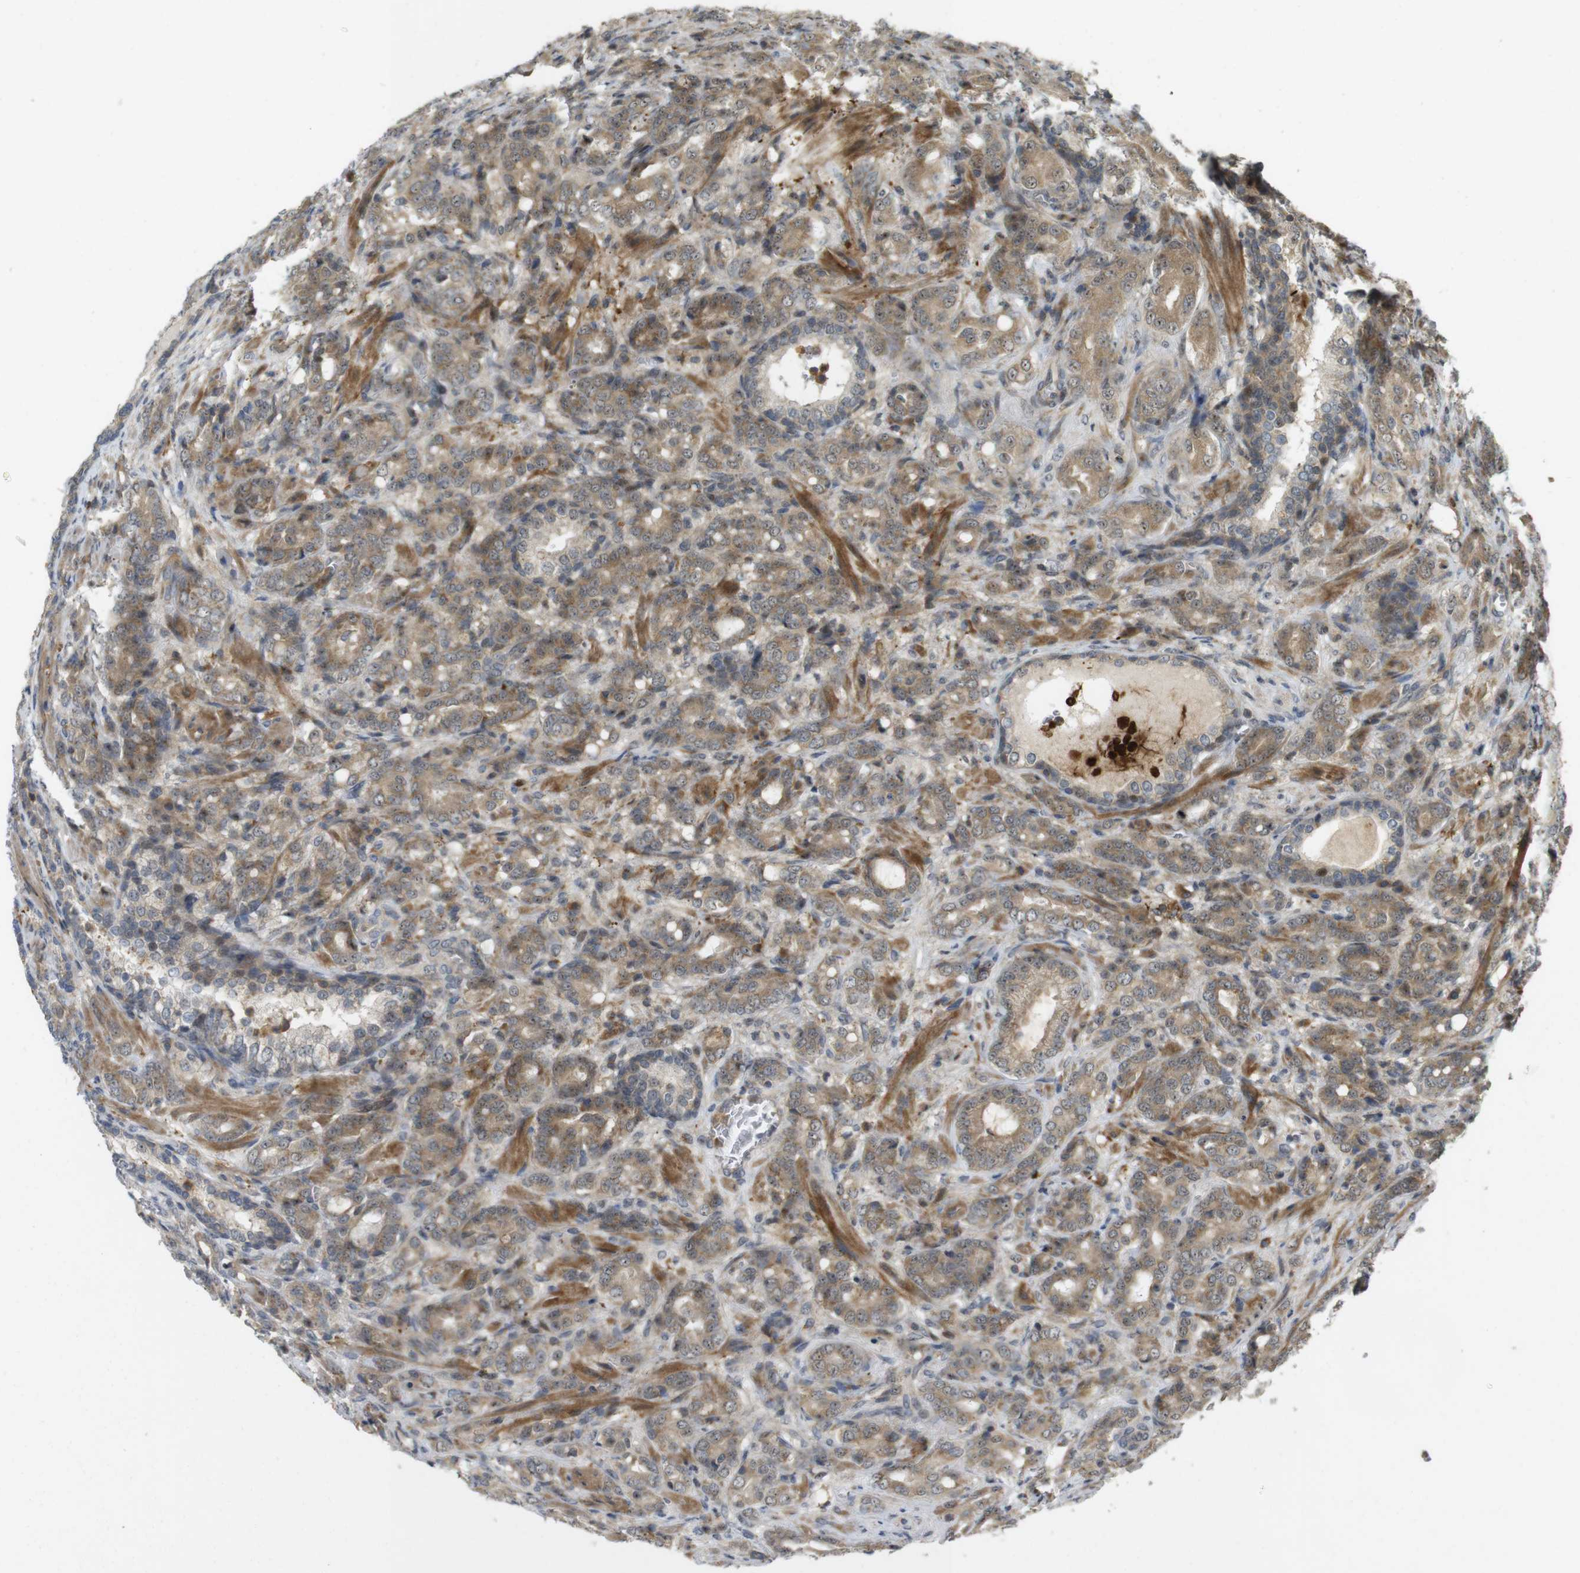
{"staining": {"intensity": "moderate", "quantity": ">75%", "location": "cytoplasmic/membranous"}, "tissue": "prostate cancer", "cell_type": "Tumor cells", "image_type": "cancer", "snomed": [{"axis": "morphology", "description": "Adenocarcinoma, High grade"}, {"axis": "topography", "description": "Prostate"}], "caption": "This is a histology image of immunohistochemistry staining of prostate cancer (adenocarcinoma (high-grade)), which shows moderate expression in the cytoplasmic/membranous of tumor cells.", "gene": "TMX3", "patient": {"sex": "male", "age": 64}}